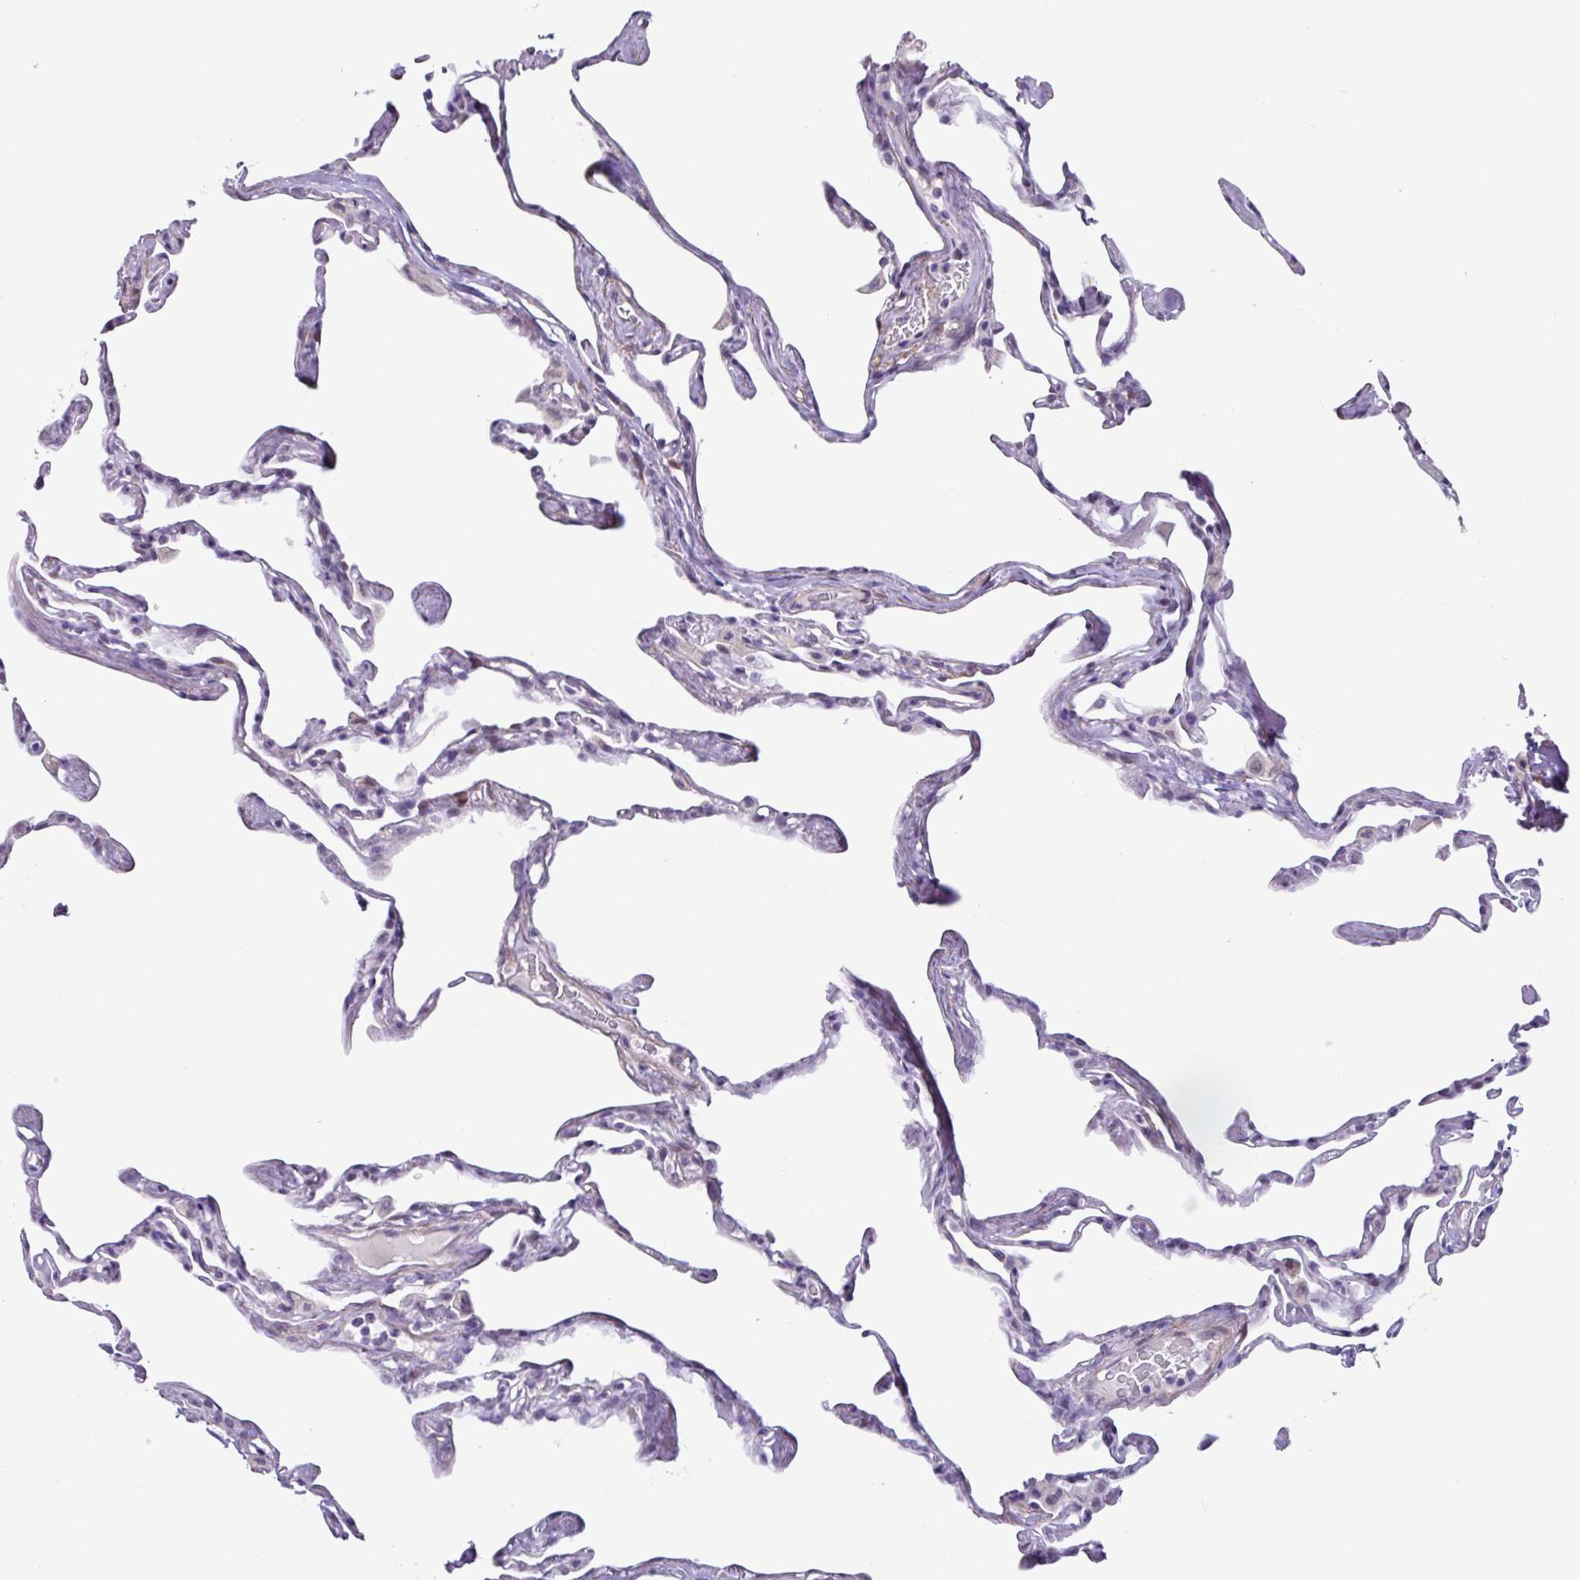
{"staining": {"intensity": "negative", "quantity": "none", "location": "none"}, "tissue": "lung", "cell_type": "Alveolar cells", "image_type": "normal", "snomed": [{"axis": "morphology", "description": "Normal tissue, NOS"}, {"axis": "topography", "description": "Lung"}], "caption": "An image of human lung is negative for staining in alveolar cells. (Stains: DAB immunohistochemistry (IHC) with hematoxylin counter stain, Microscopy: brightfield microscopy at high magnification).", "gene": "OTX1", "patient": {"sex": "male", "age": 65}}